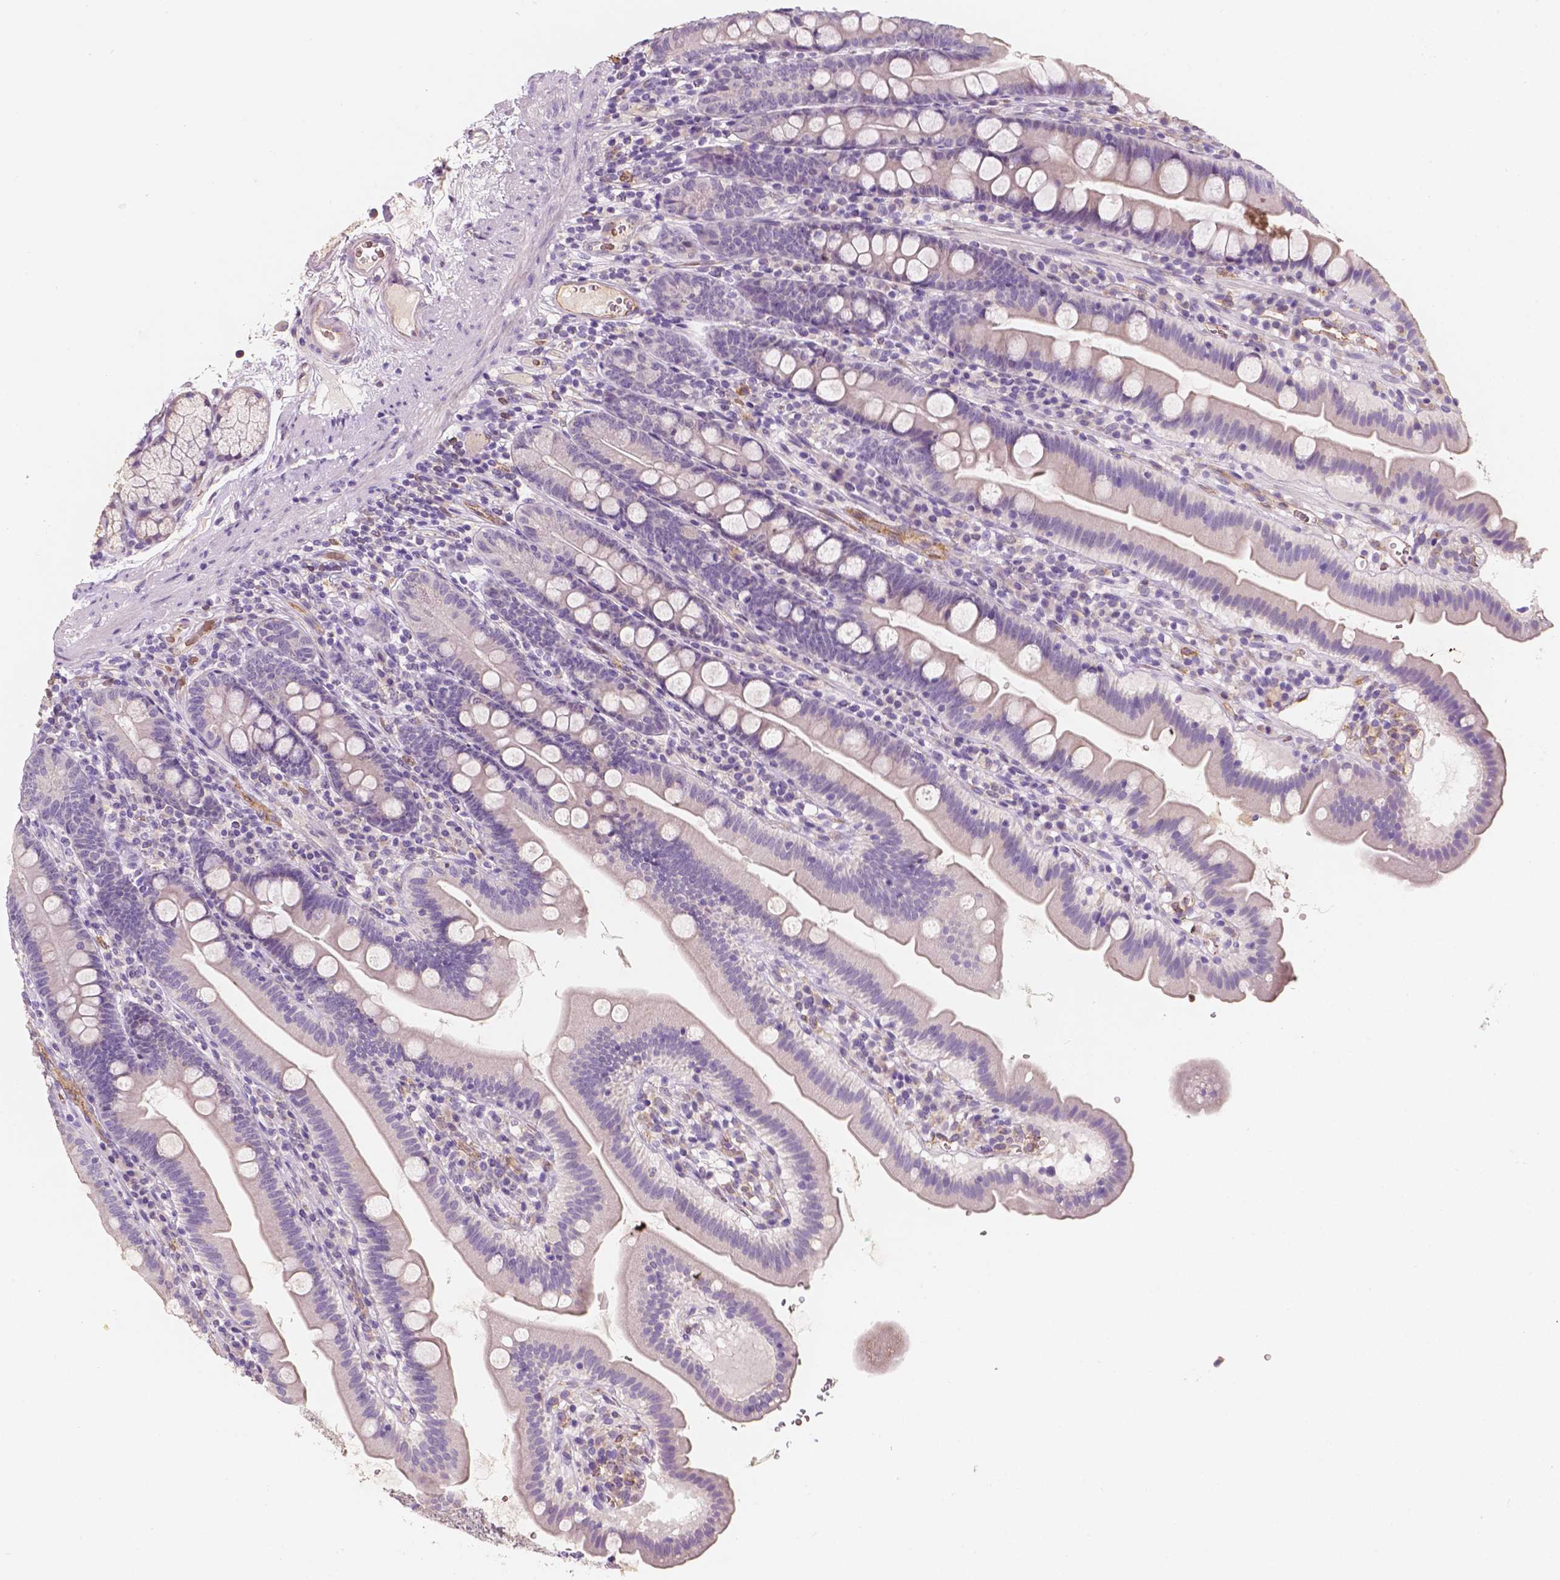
{"staining": {"intensity": "negative", "quantity": "none", "location": "none"}, "tissue": "duodenum", "cell_type": "Glandular cells", "image_type": "normal", "snomed": [{"axis": "morphology", "description": "Normal tissue, NOS"}, {"axis": "topography", "description": "Duodenum"}], "caption": "High power microscopy histopathology image of an immunohistochemistry histopathology image of benign duodenum, revealing no significant staining in glandular cells. The staining is performed using DAB (3,3'-diaminobenzidine) brown chromogen with nuclei counter-stained in using hematoxylin.", "gene": "SLC22A4", "patient": {"sex": "female", "age": 67}}